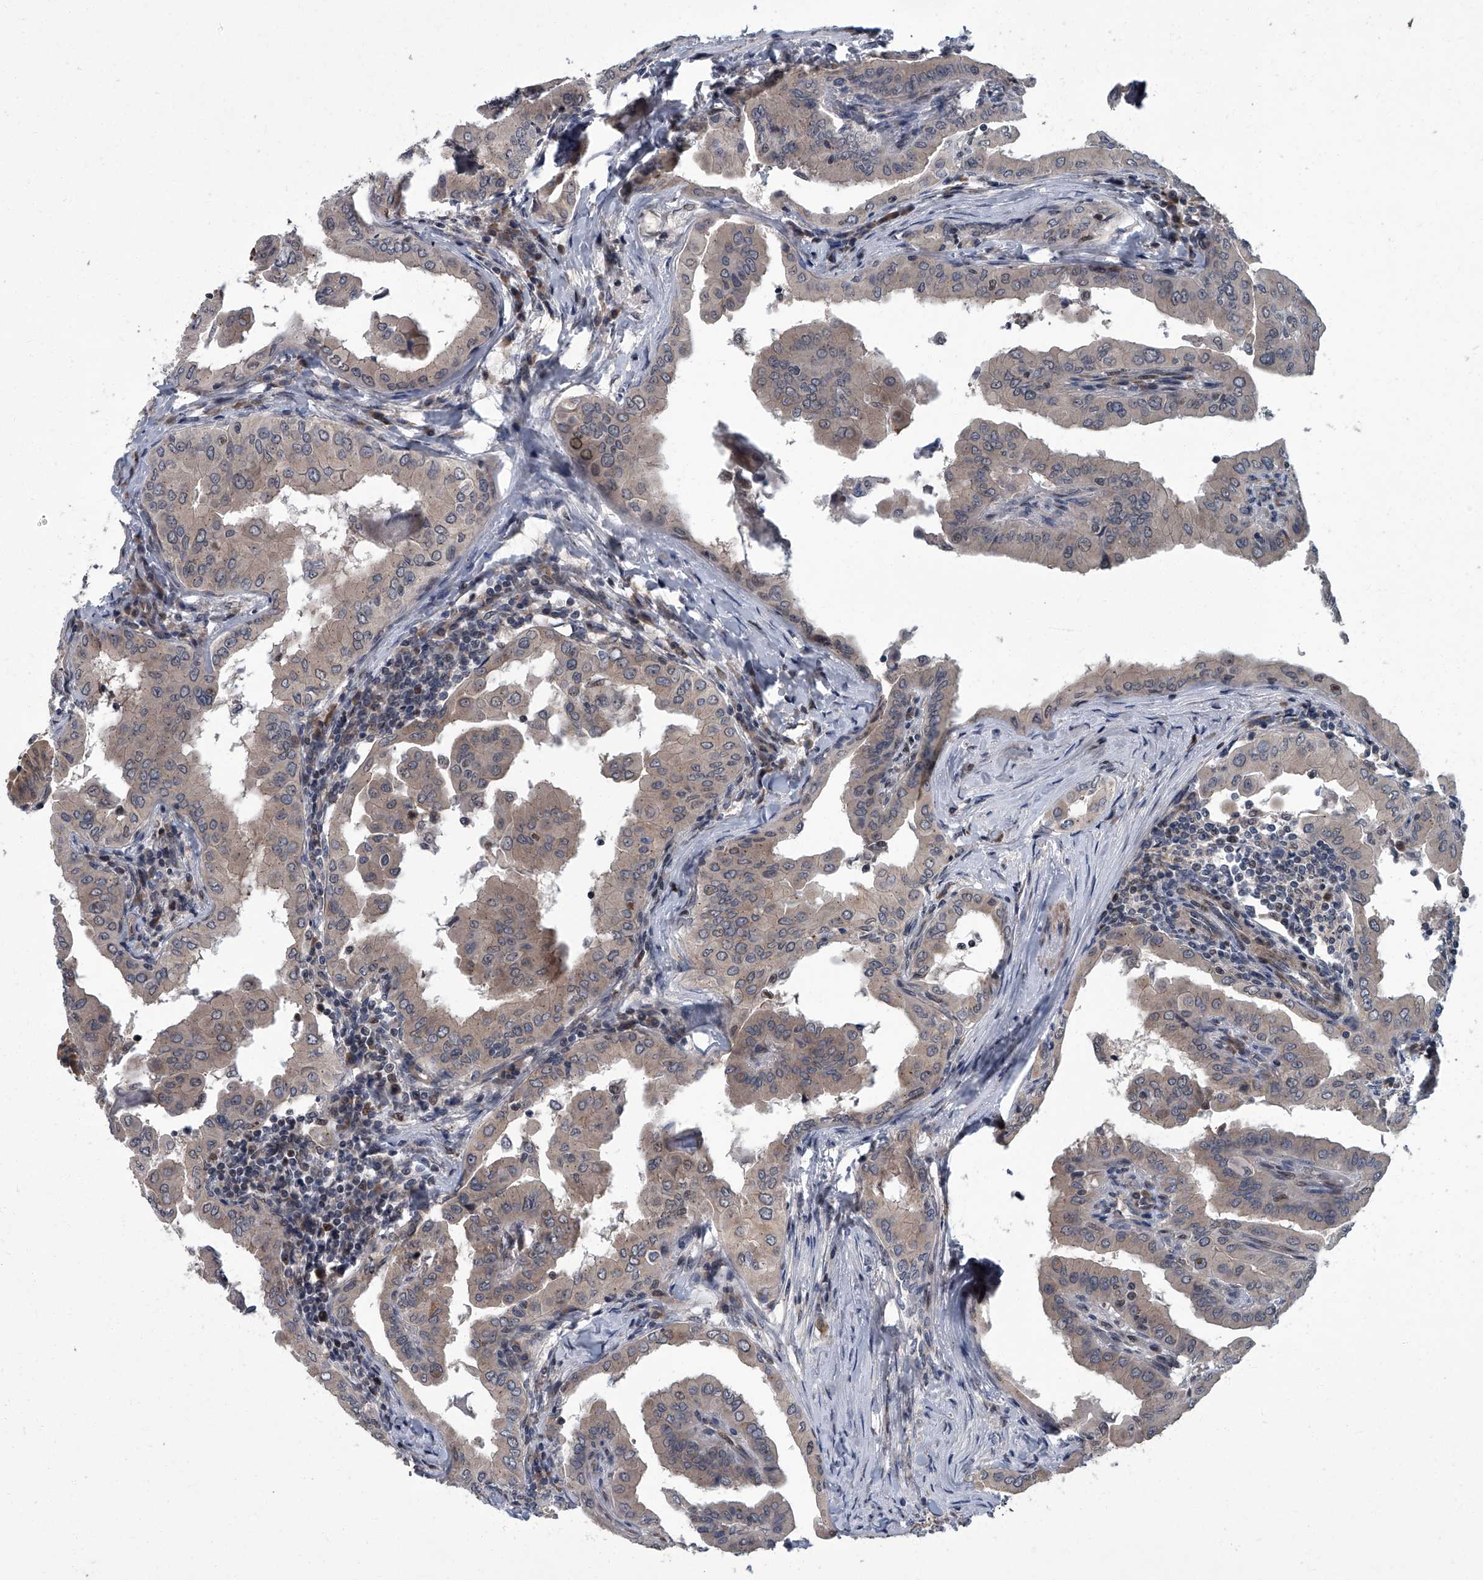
{"staining": {"intensity": "weak", "quantity": ">75%", "location": "cytoplasmic/membranous"}, "tissue": "thyroid cancer", "cell_type": "Tumor cells", "image_type": "cancer", "snomed": [{"axis": "morphology", "description": "Papillary adenocarcinoma, NOS"}, {"axis": "topography", "description": "Thyroid gland"}], "caption": "A photomicrograph showing weak cytoplasmic/membranous staining in approximately >75% of tumor cells in papillary adenocarcinoma (thyroid), as visualized by brown immunohistochemical staining.", "gene": "ZNF274", "patient": {"sex": "male", "age": 33}}